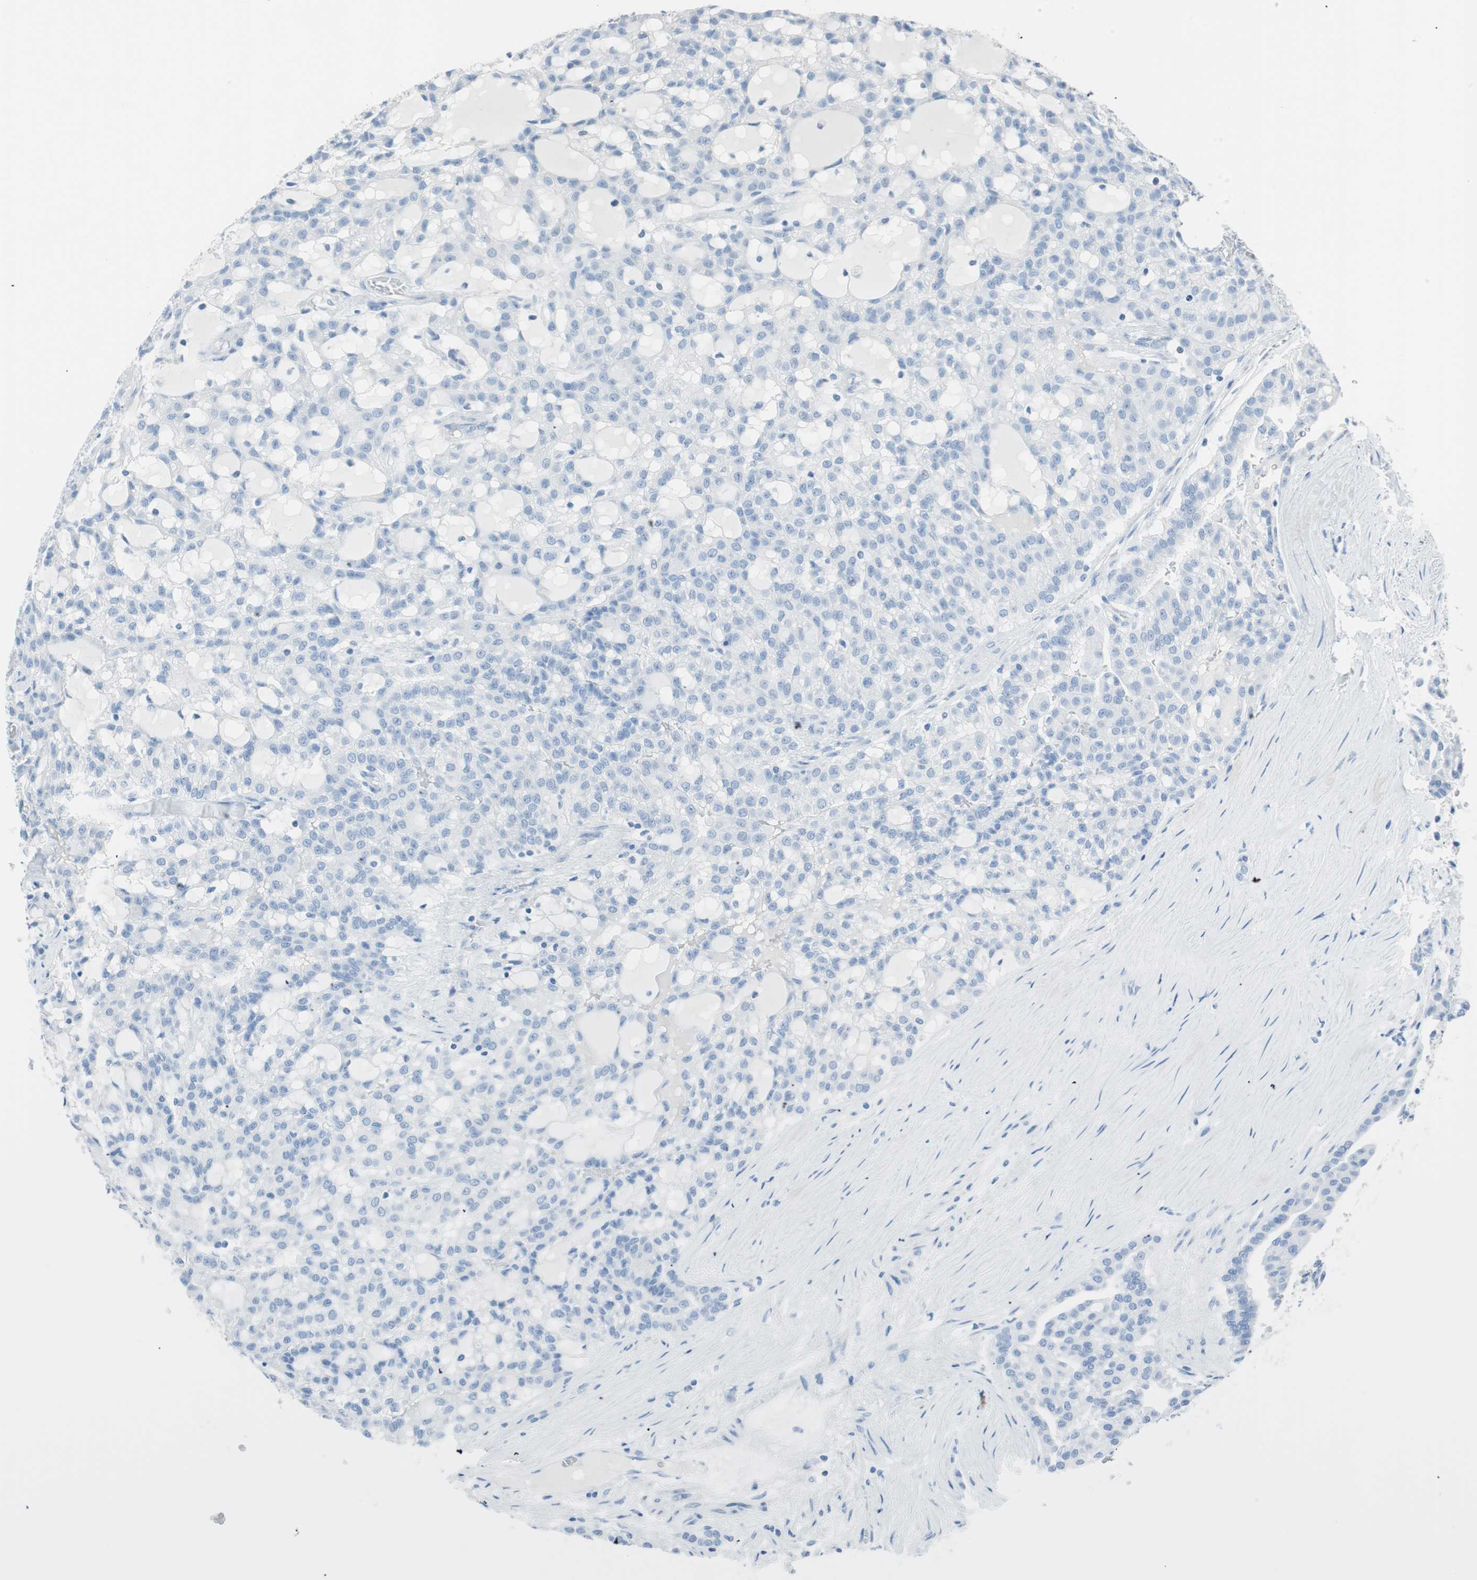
{"staining": {"intensity": "negative", "quantity": "none", "location": "none"}, "tissue": "renal cancer", "cell_type": "Tumor cells", "image_type": "cancer", "snomed": [{"axis": "morphology", "description": "Adenocarcinoma, NOS"}, {"axis": "topography", "description": "Kidney"}], "caption": "A micrograph of renal cancer stained for a protein exhibits no brown staining in tumor cells.", "gene": "TNFRSF13C", "patient": {"sex": "male", "age": 63}}